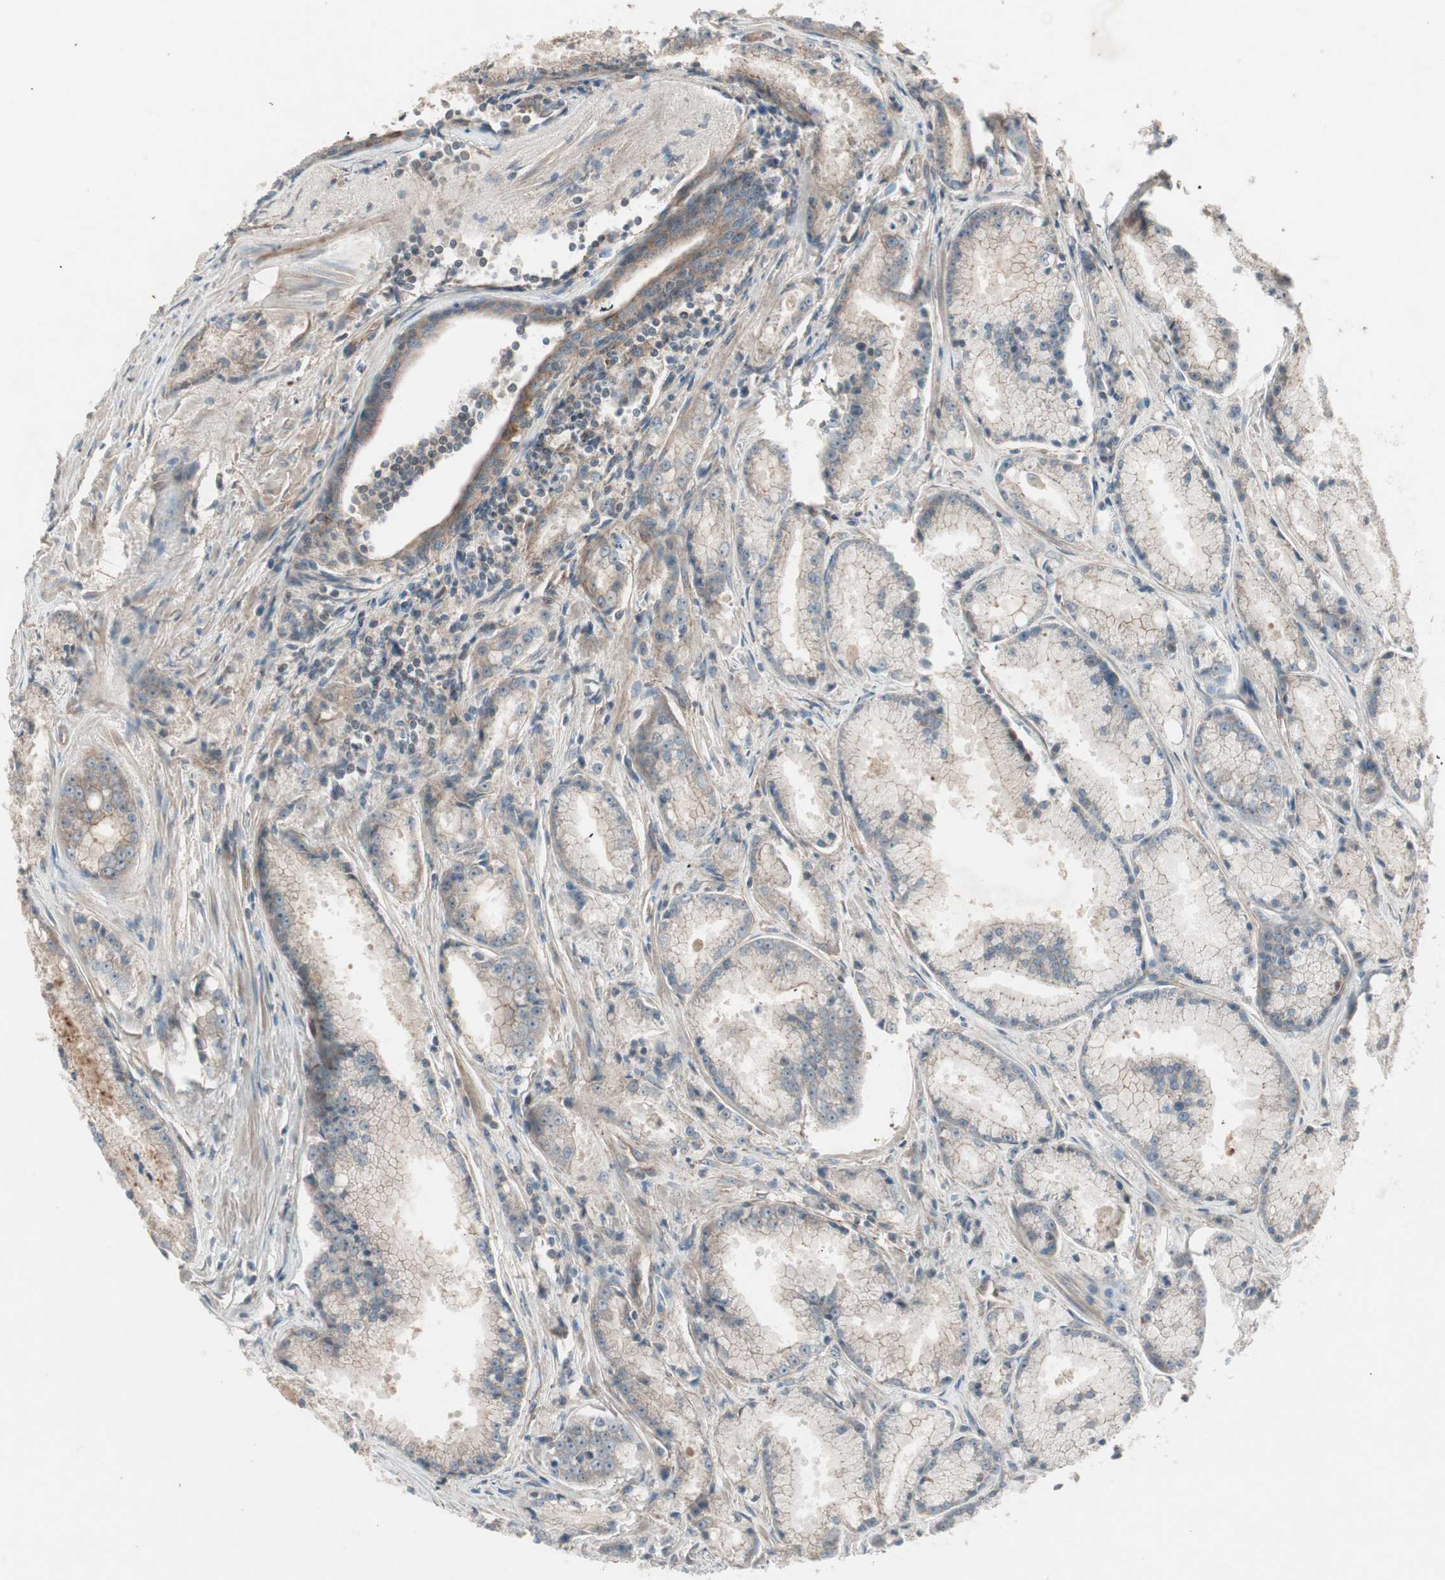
{"staining": {"intensity": "weak", "quantity": "<25%", "location": "cytoplasmic/membranous"}, "tissue": "prostate cancer", "cell_type": "Tumor cells", "image_type": "cancer", "snomed": [{"axis": "morphology", "description": "Adenocarcinoma, Low grade"}, {"axis": "topography", "description": "Prostate"}], "caption": "There is no significant staining in tumor cells of prostate low-grade adenocarcinoma.", "gene": "TFPI", "patient": {"sex": "male", "age": 64}}